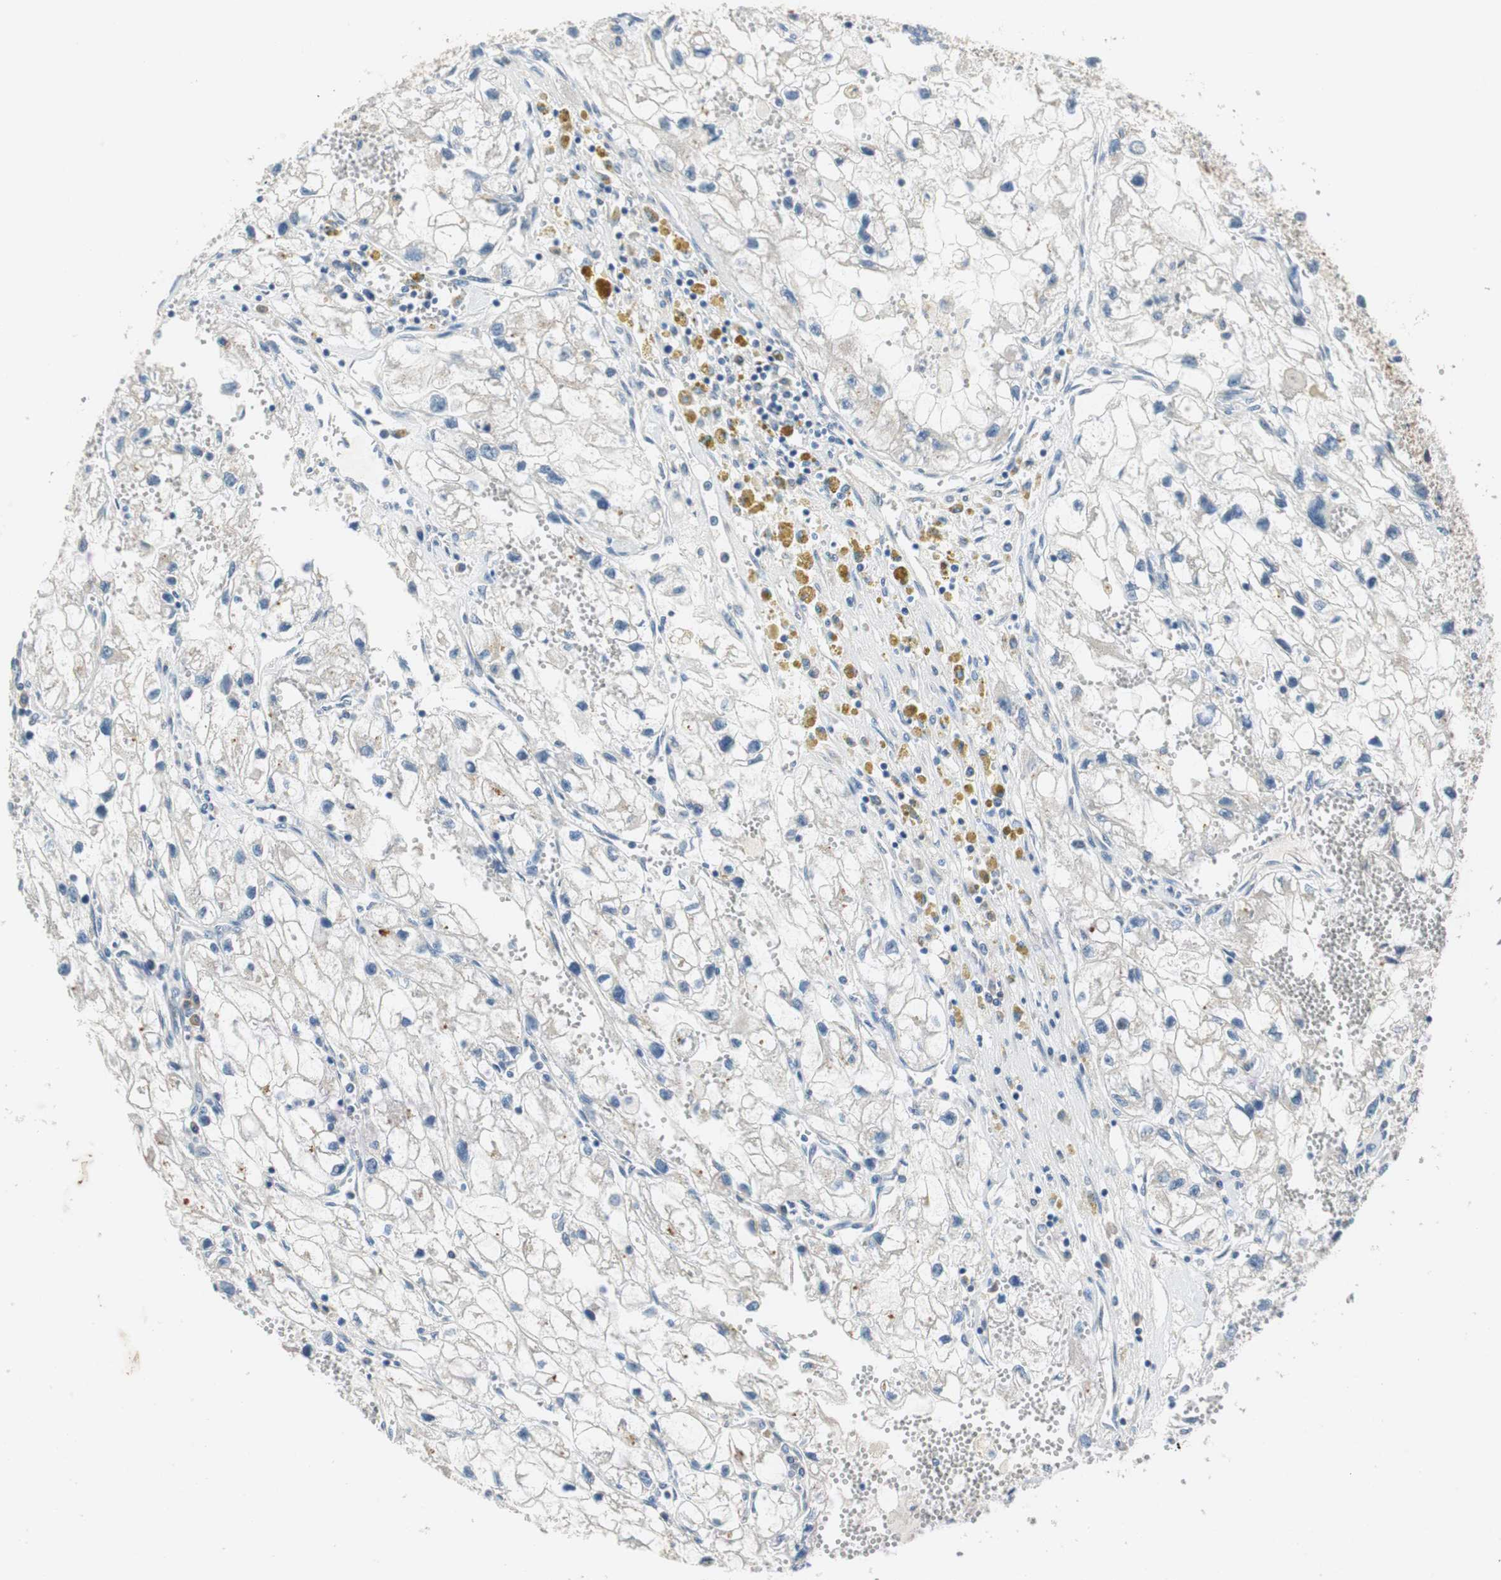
{"staining": {"intensity": "negative", "quantity": "none", "location": "none"}, "tissue": "renal cancer", "cell_type": "Tumor cells", "image_type": "cancer", "snomed": [{"axis": "morphology", "description": "Adenocarcinoma, NOS"}, {"axis": "topography", "description": "Kidney"}], "caption": "This histopathology image is of adenocarcinoma (renal) stained with immunohistochemistry (IHC) to label a protein in brown with the nuclei are counter-stained blue. There is no expression in tumor cells.", "gene": "FADS2", "patient": {"sex": "female", "age": 70}}